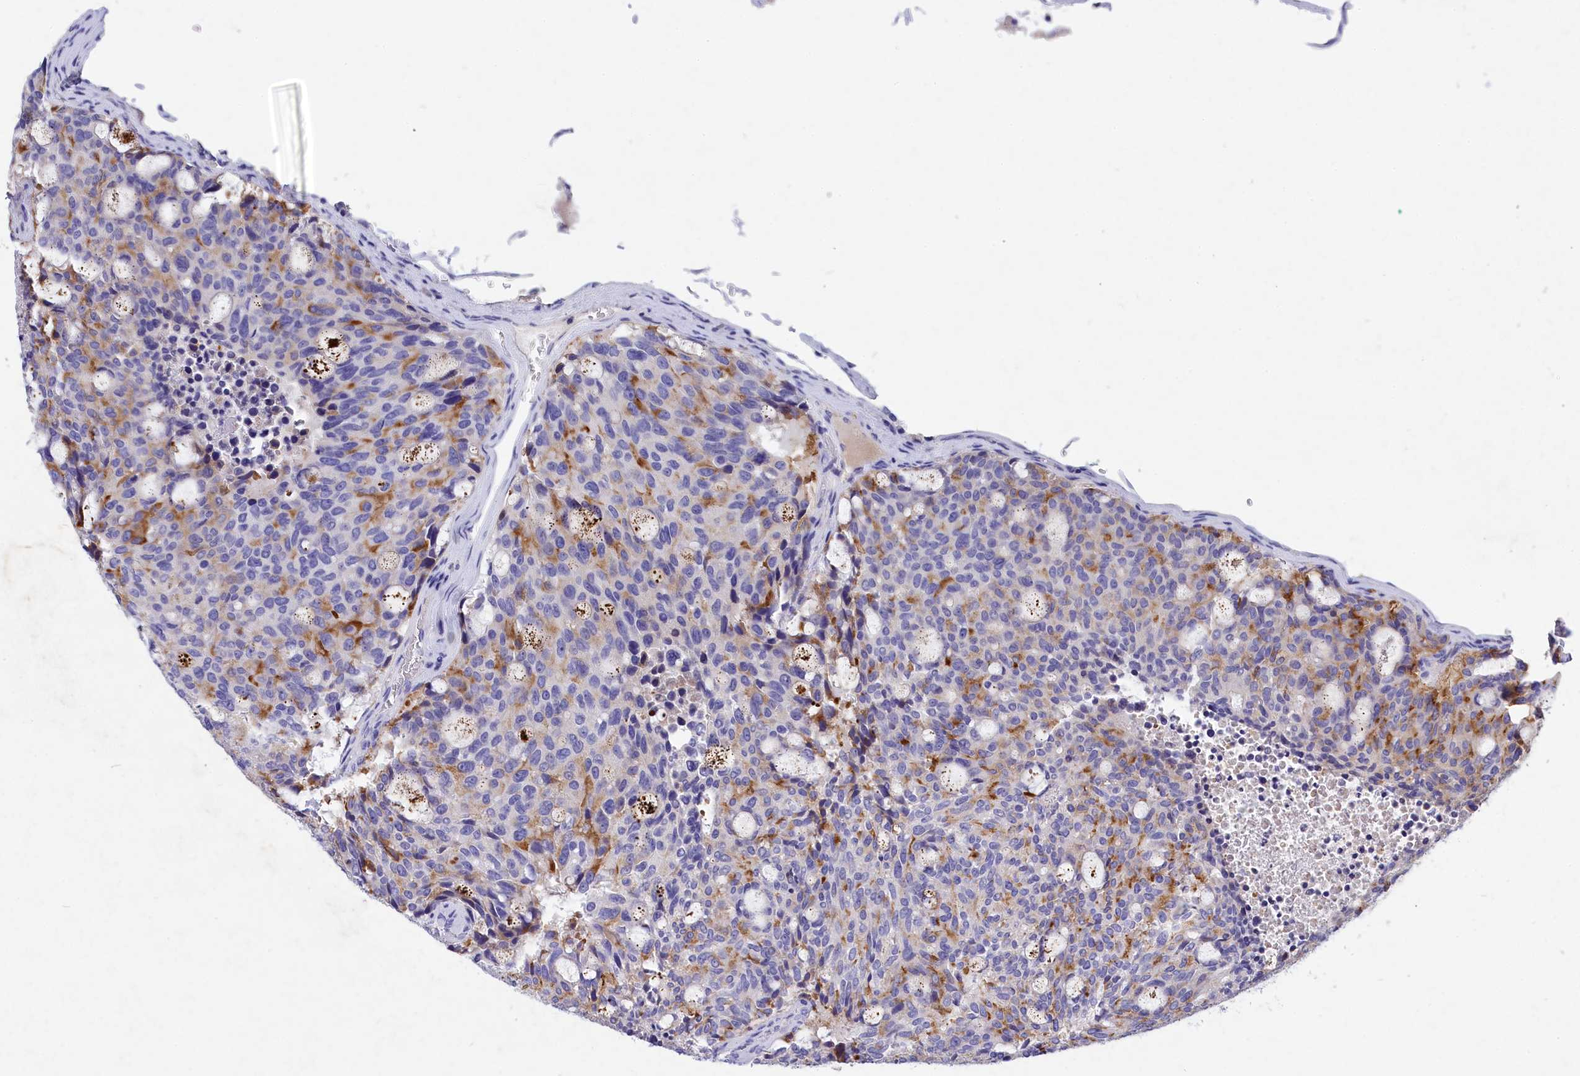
{"staining": {"intensity": "moderate", "quantity": "<25%", "location": "cytoplasmic/membranous"}, "tissue": "carcinoid", "cell_type": "Tumor cells", "image_type": "cancer", "snomed": [{"axis": "morphology", "description": "Carcinoid, malignant, NOS"}, {"axis": "topography", "description": "Pancreas"}], "caption": "Immunohistochemical staining of carcinoid exhibits low levels of moderate cytoplasmic/membranous protein positivity in approximately <25% of tumor cells.", "gene": "DEFB119", "patient": {"sex": "female", "age": 54}}